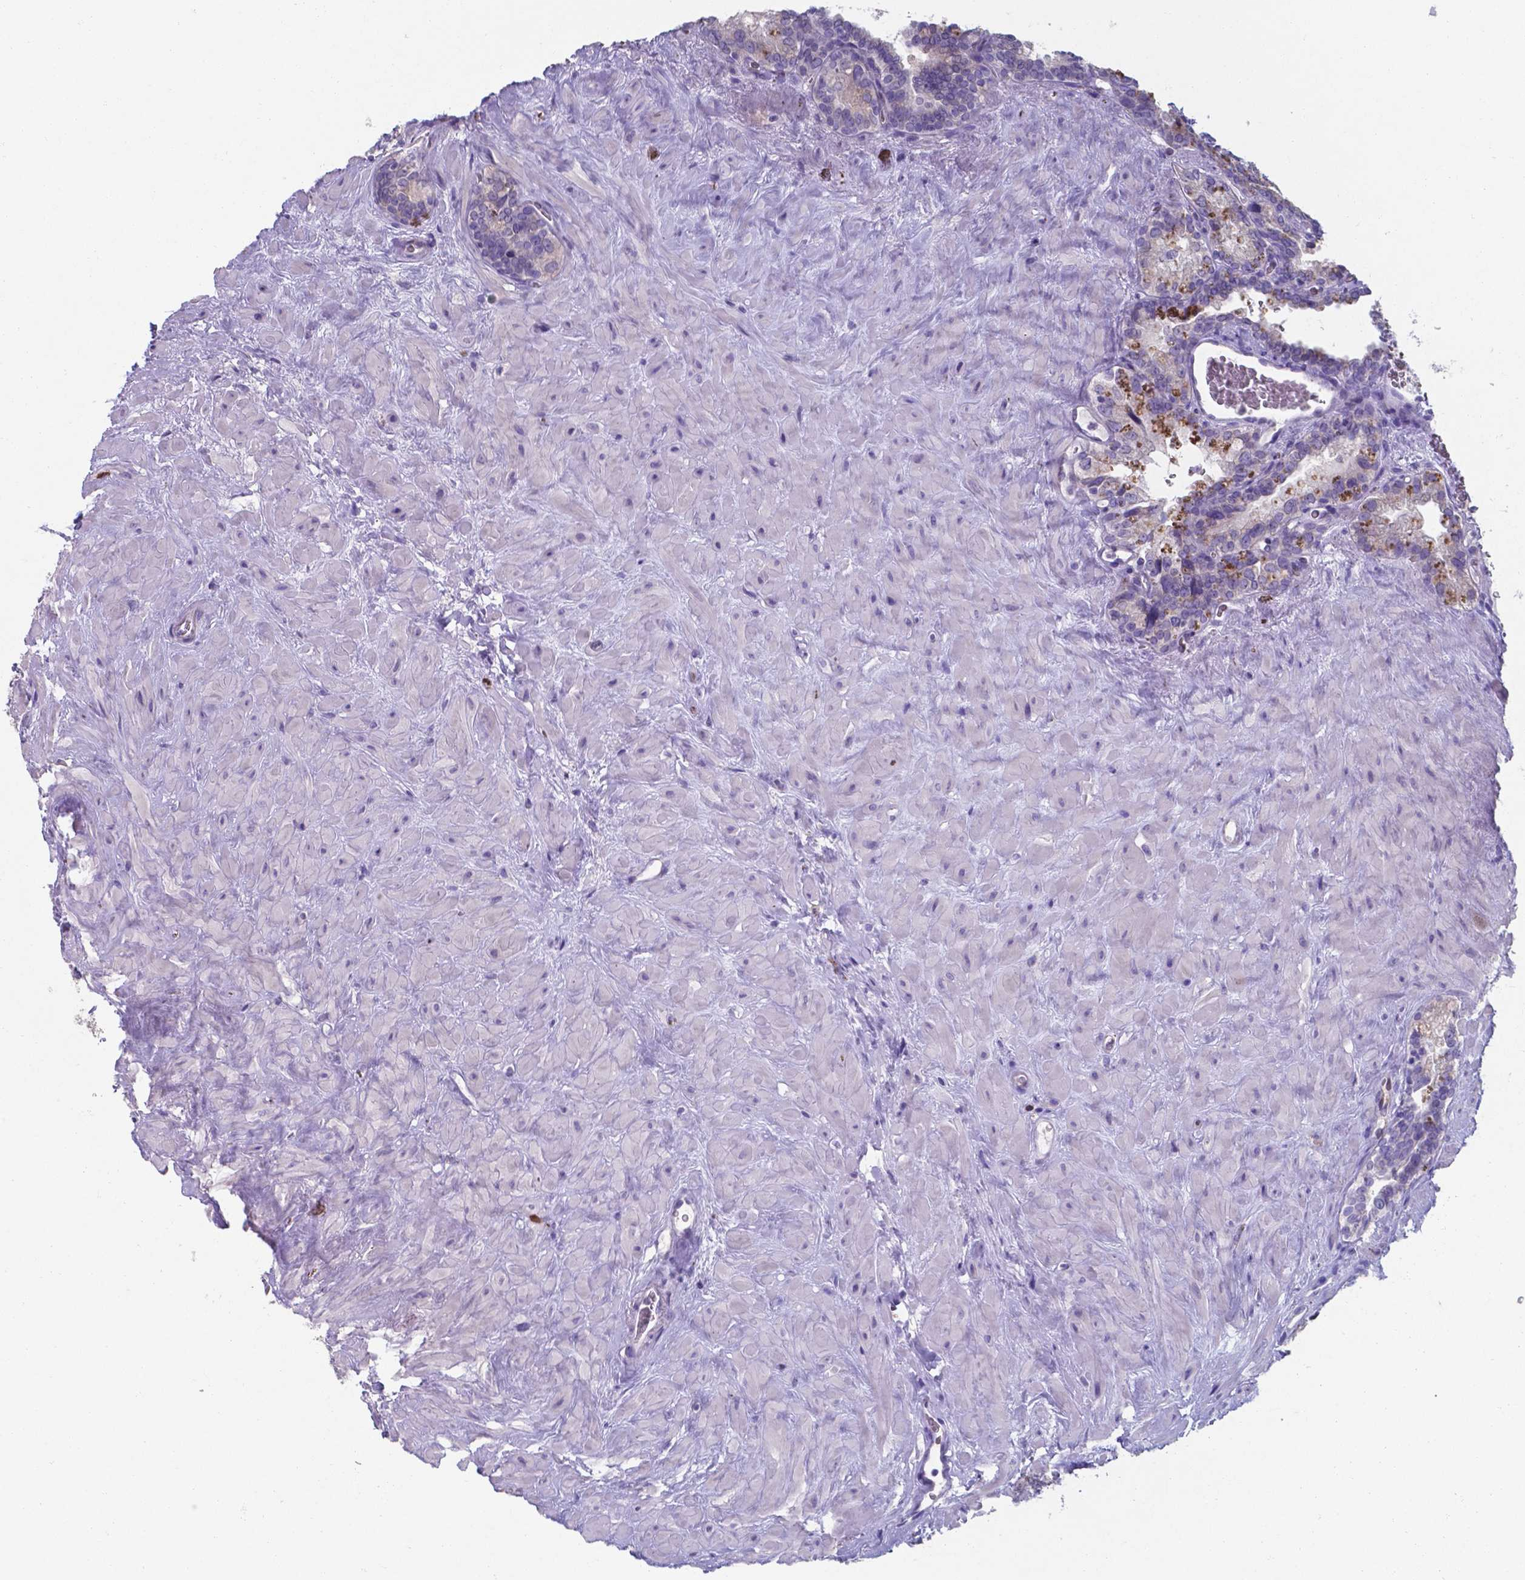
{"staining": {"intensity": "negative", "quantity": "none", "location": "none"}, "tissue": "seminal vesicle", "cell_type": "Glandular cells", "image_type": "normal", "snomed": [{"axis": "morphology", "description": "Normal tissue, NOS"}, {"axis": "topography", "description": "Prostate"}, {"axis": "topography", "description": "Seminal veicle"}], "caption": "Photomicrograph shows no protein staining in glandular cells of normal seminal vesicle.", "gene": "UBE2J1", "patient": {"sex": "male", "age": 71}}